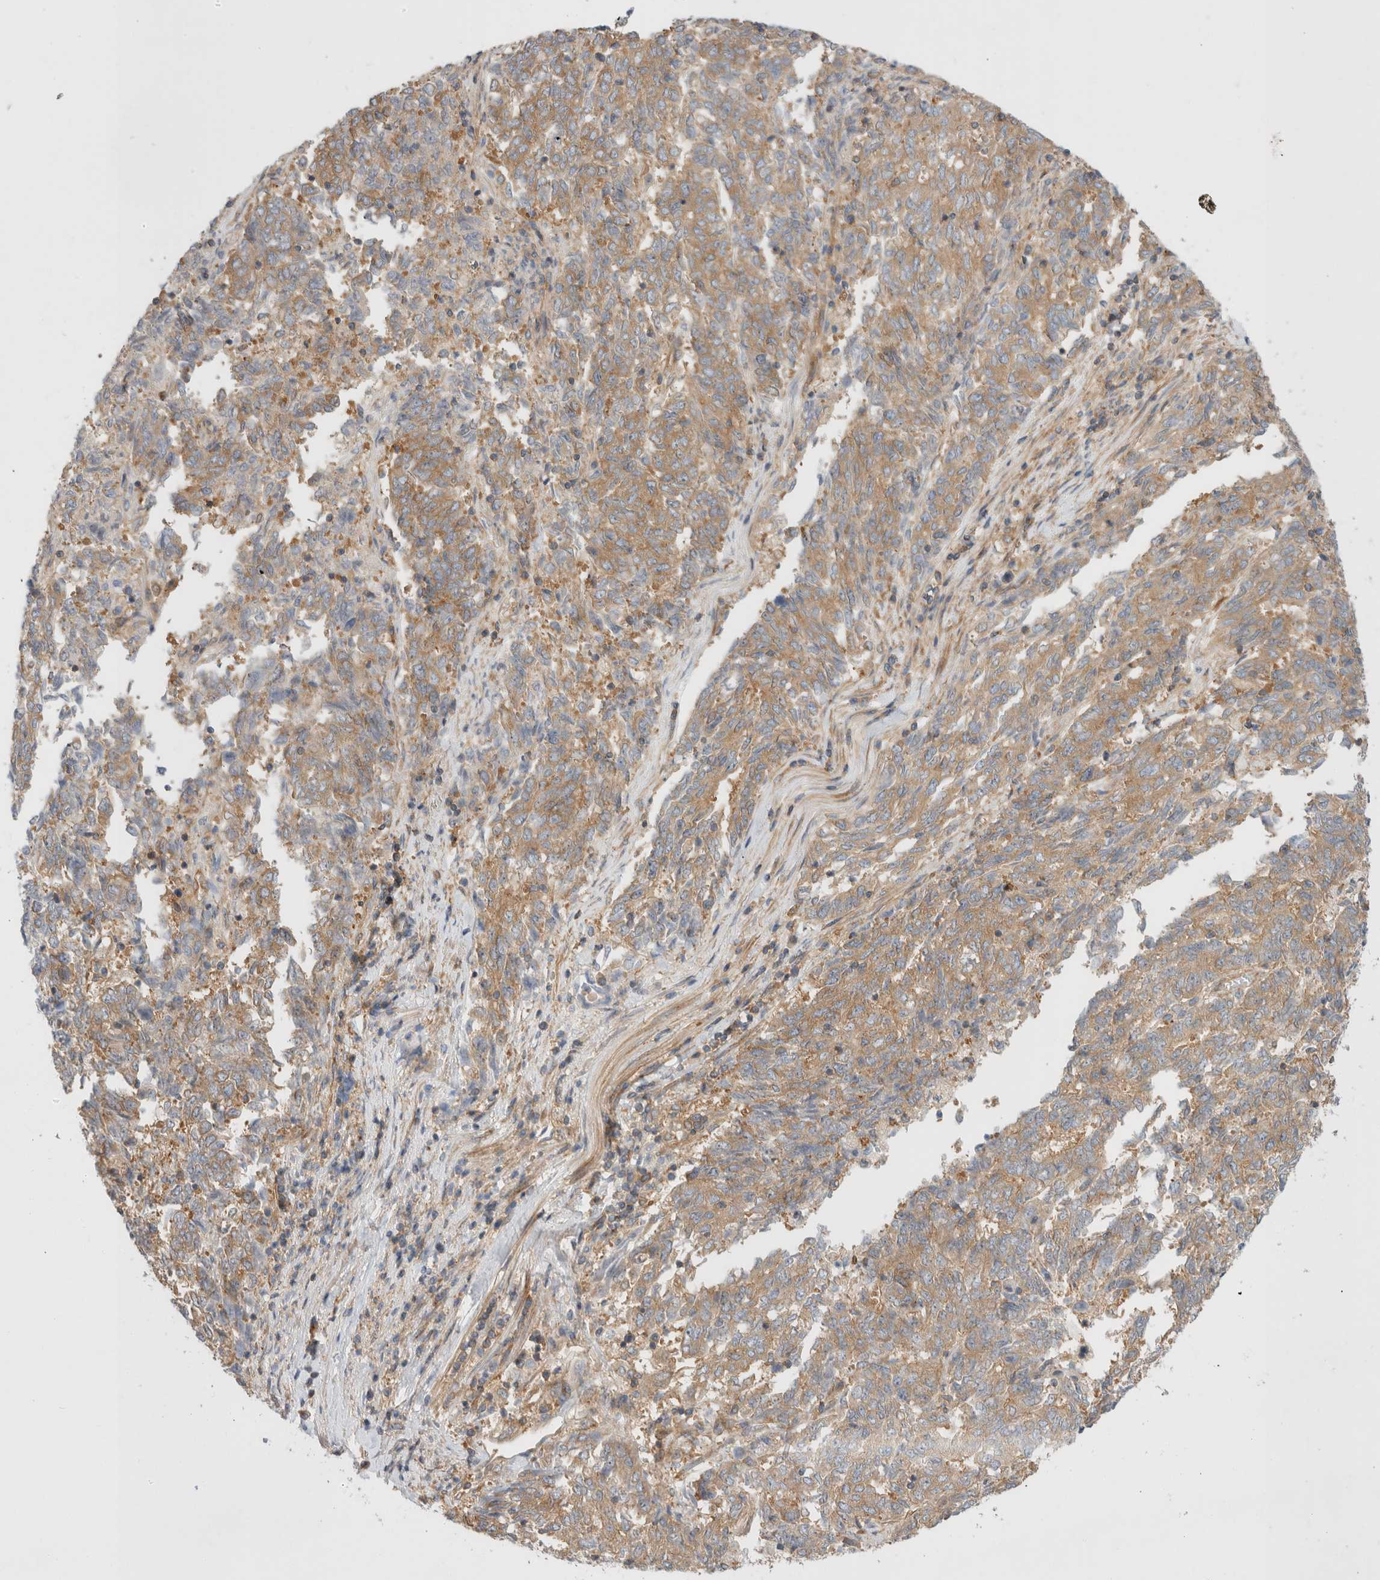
{"staining": {"intensity": "weak", "quantity": ">75%", "location": "cytoplasmic/membranous"}, "tissue": "endometrial cancer", "cell_type": "Tumor cells", "image_type": "cancer", "snomed": [{"axis": "morphology", "description": "Adenocarcinoma, NOS"}, {"axis": "topography", "description": "Endometrium"}], "caption": "Protein analysis of endometrial cancer (adenocarcinoma) tissue reveals weak cytoplasmic/membranous positivity in about >75% of tumor cells.", "gene": "GPR150", "patient": {"sex": "female", "age": 80}}